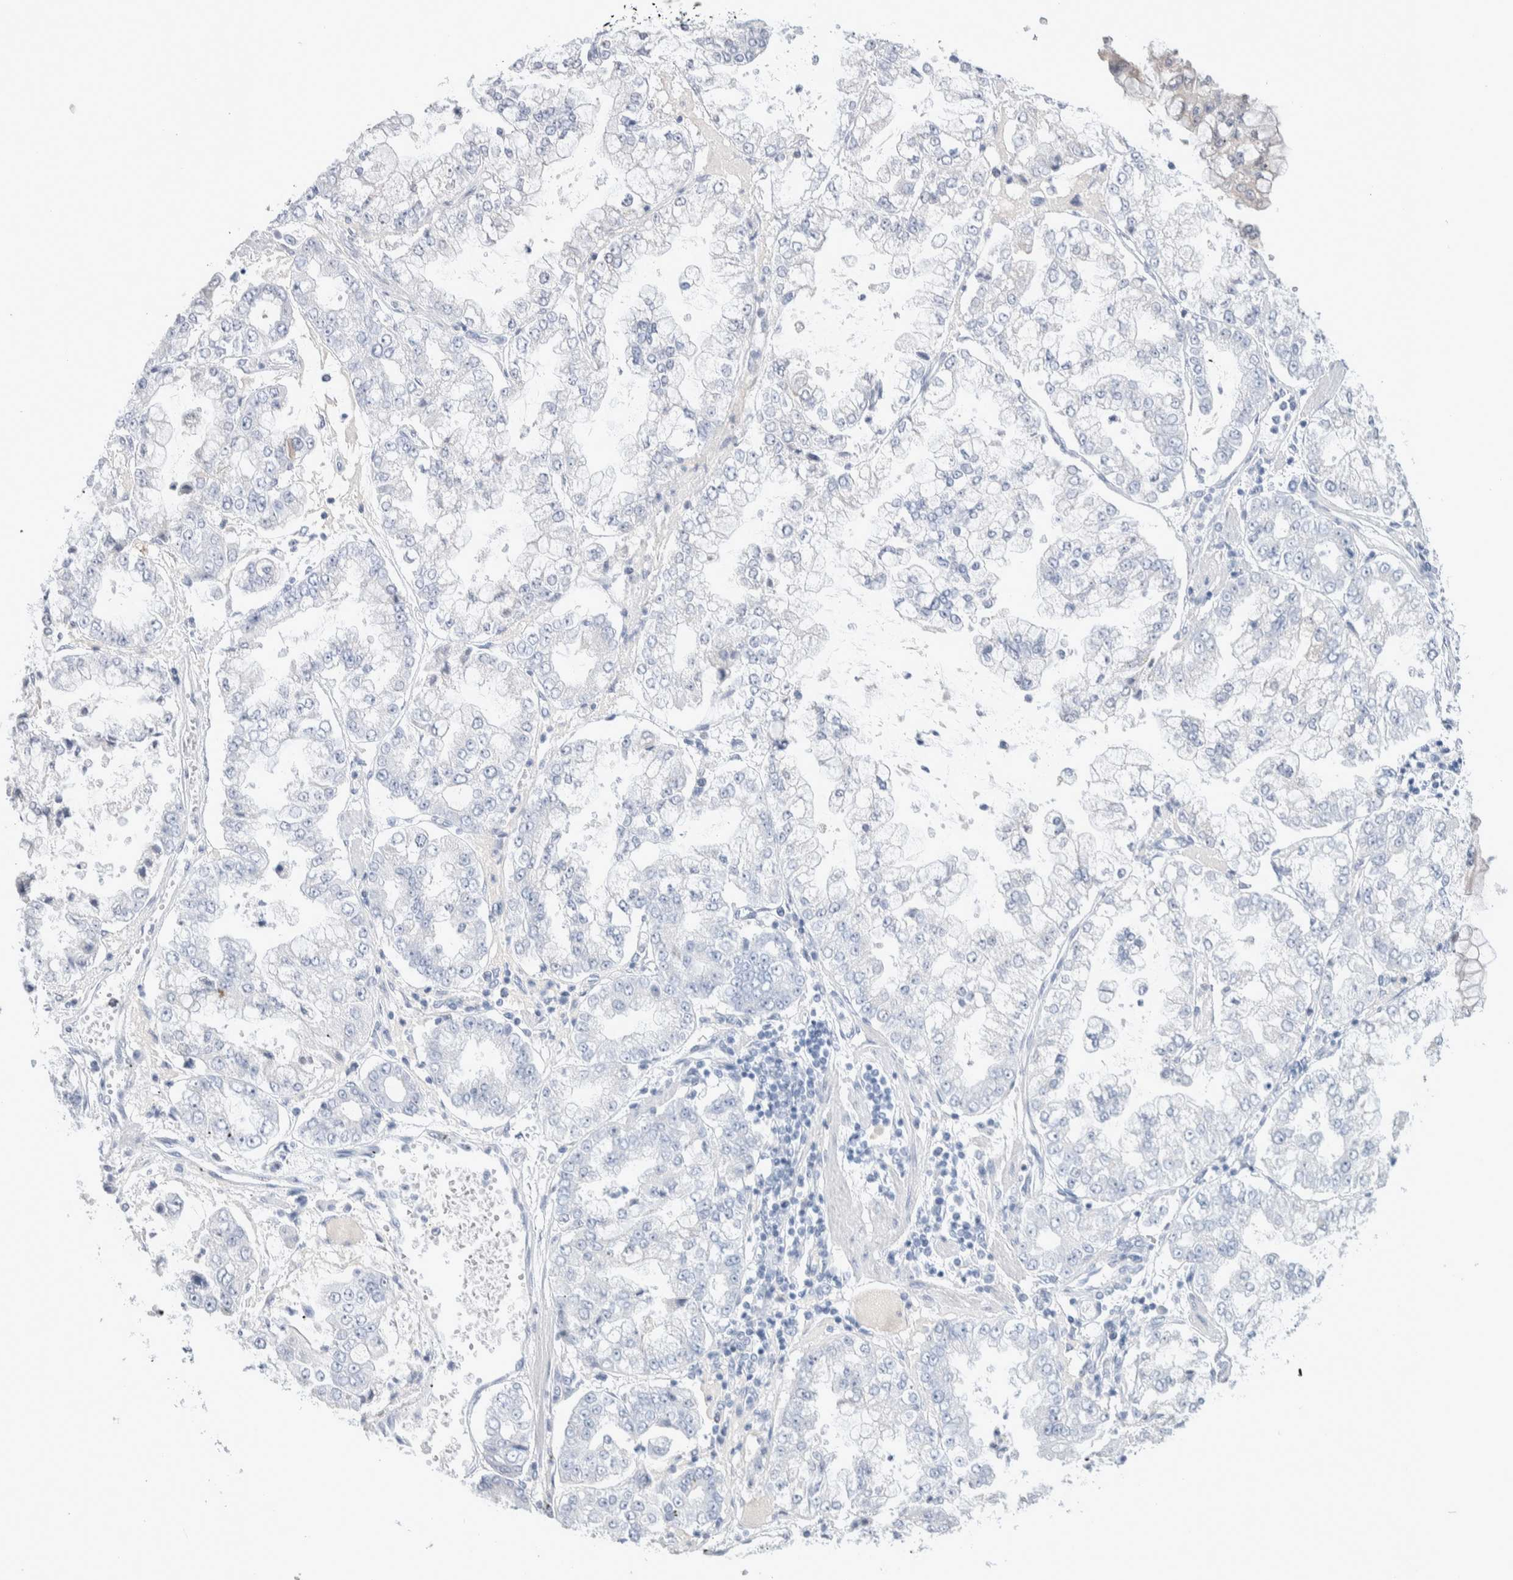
{"staining": {"intensity": "negative", "quantity": "none", "location": "none"}, "tissue": "stomach cancer", "cell_type": "Tumor cells", "image_type": "cancer", "snomed": [{"axis": "morphology", "description": "Adenocarcinoma, NOS"}, {"axis": "topography", "description": "Stomach"}], "caption": "Image shows no significant protein positivity in tumor cells of adenocarcinoma (stomach).", "gene": "GDA", "patient": {"sex": "male", "age": 76}}